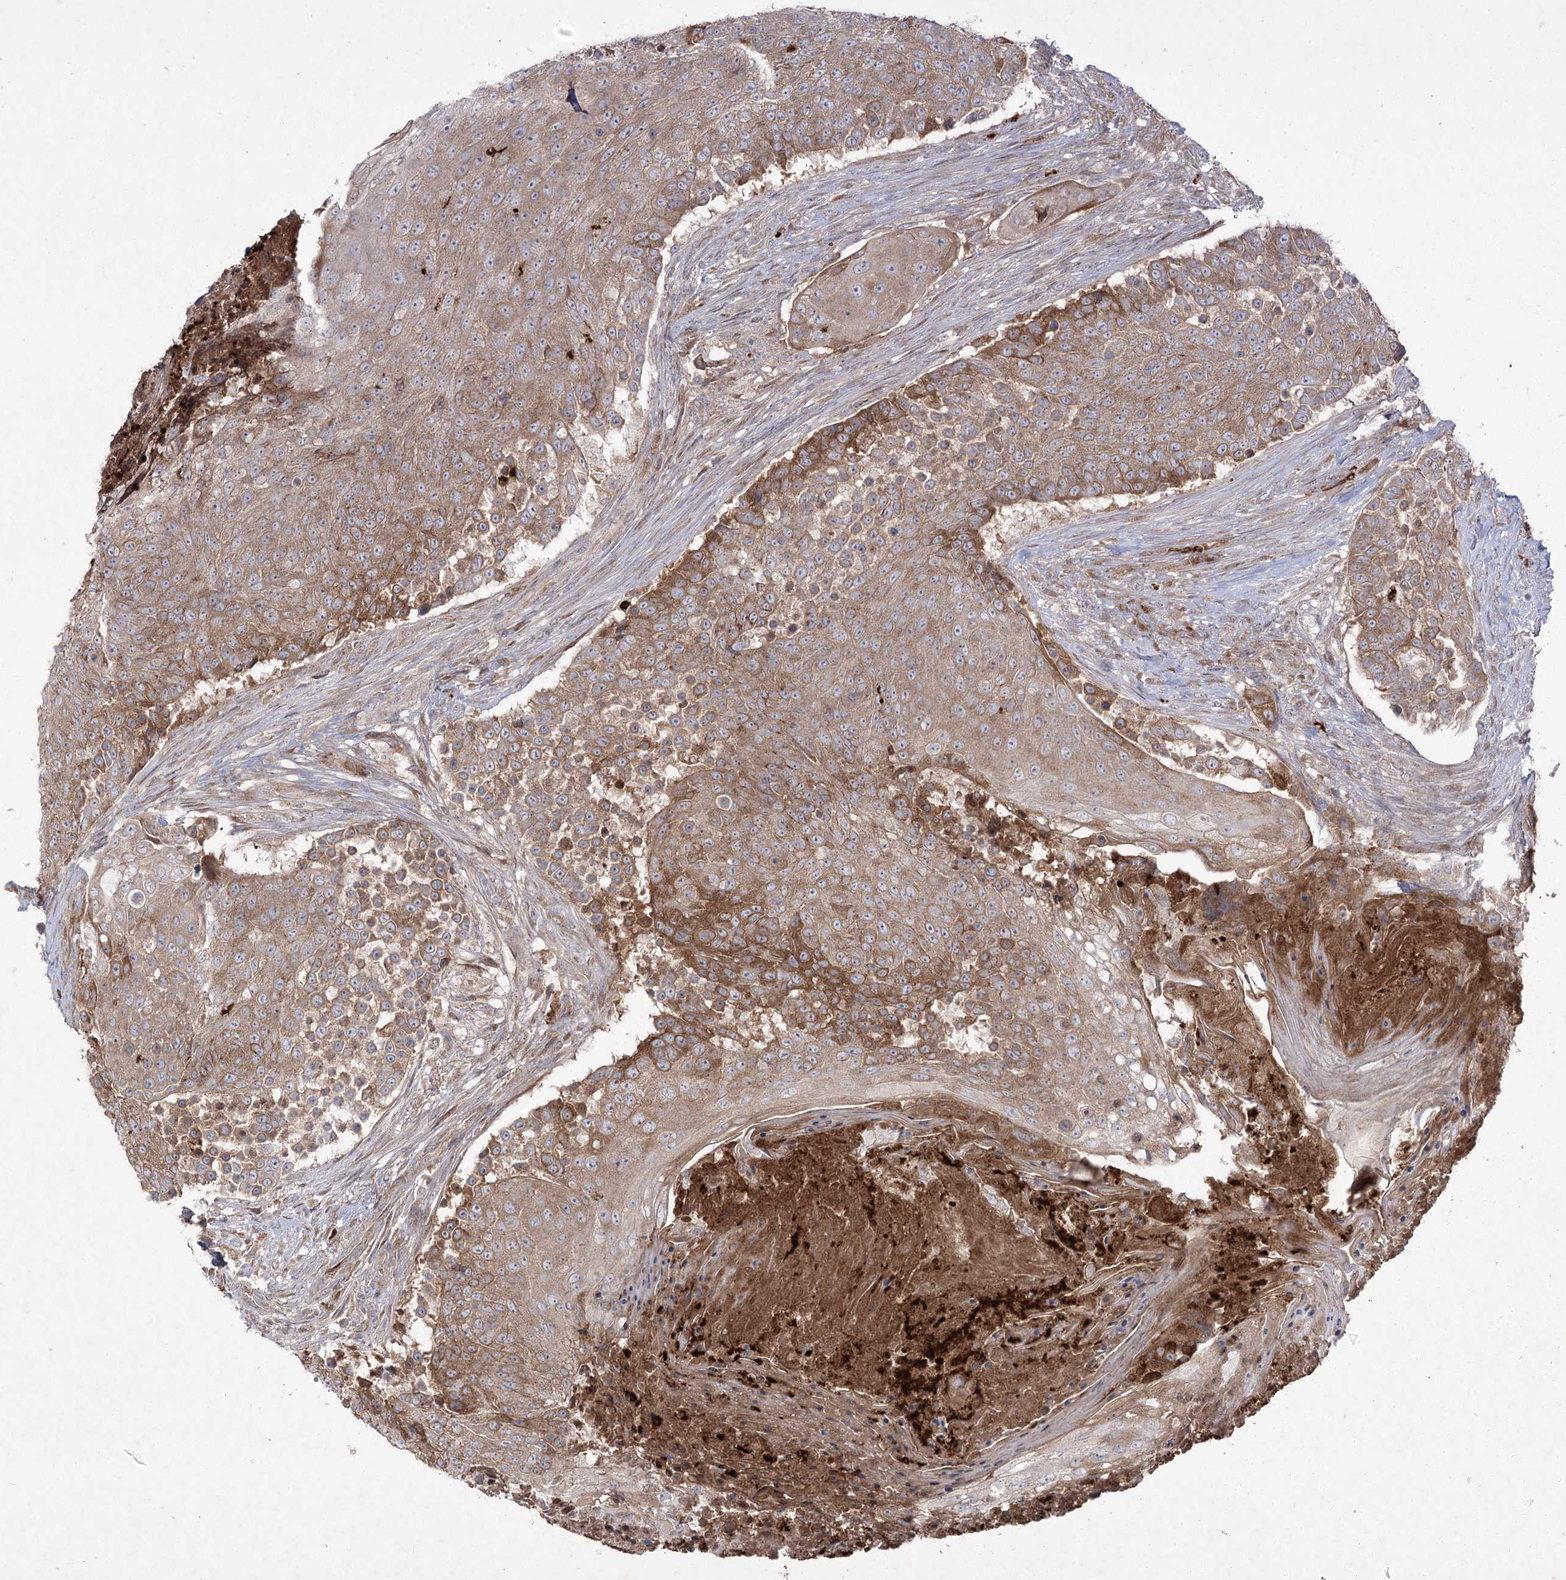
{"staining": {"intensity": "moderate", "quantity": ">75%", "location": "cytoplasmic/membranous"}, "tissue": "urothelial cancer", "cell_type": "Tumor cells", "image_type": "cancer", "snomed": [{"axis": "morphology", "description": "Urothelial carcinoma, High grade"}, {"axis": "topography", "description": "Urinary bladder"}], "caption": "Tumor cells exhibit moderate cytoplasmic/membranous staining in approximately >75% of cells in urothelial cancer.", "gene": "PLEKHA5", "patient": {"sex": "female", "age": 63}}